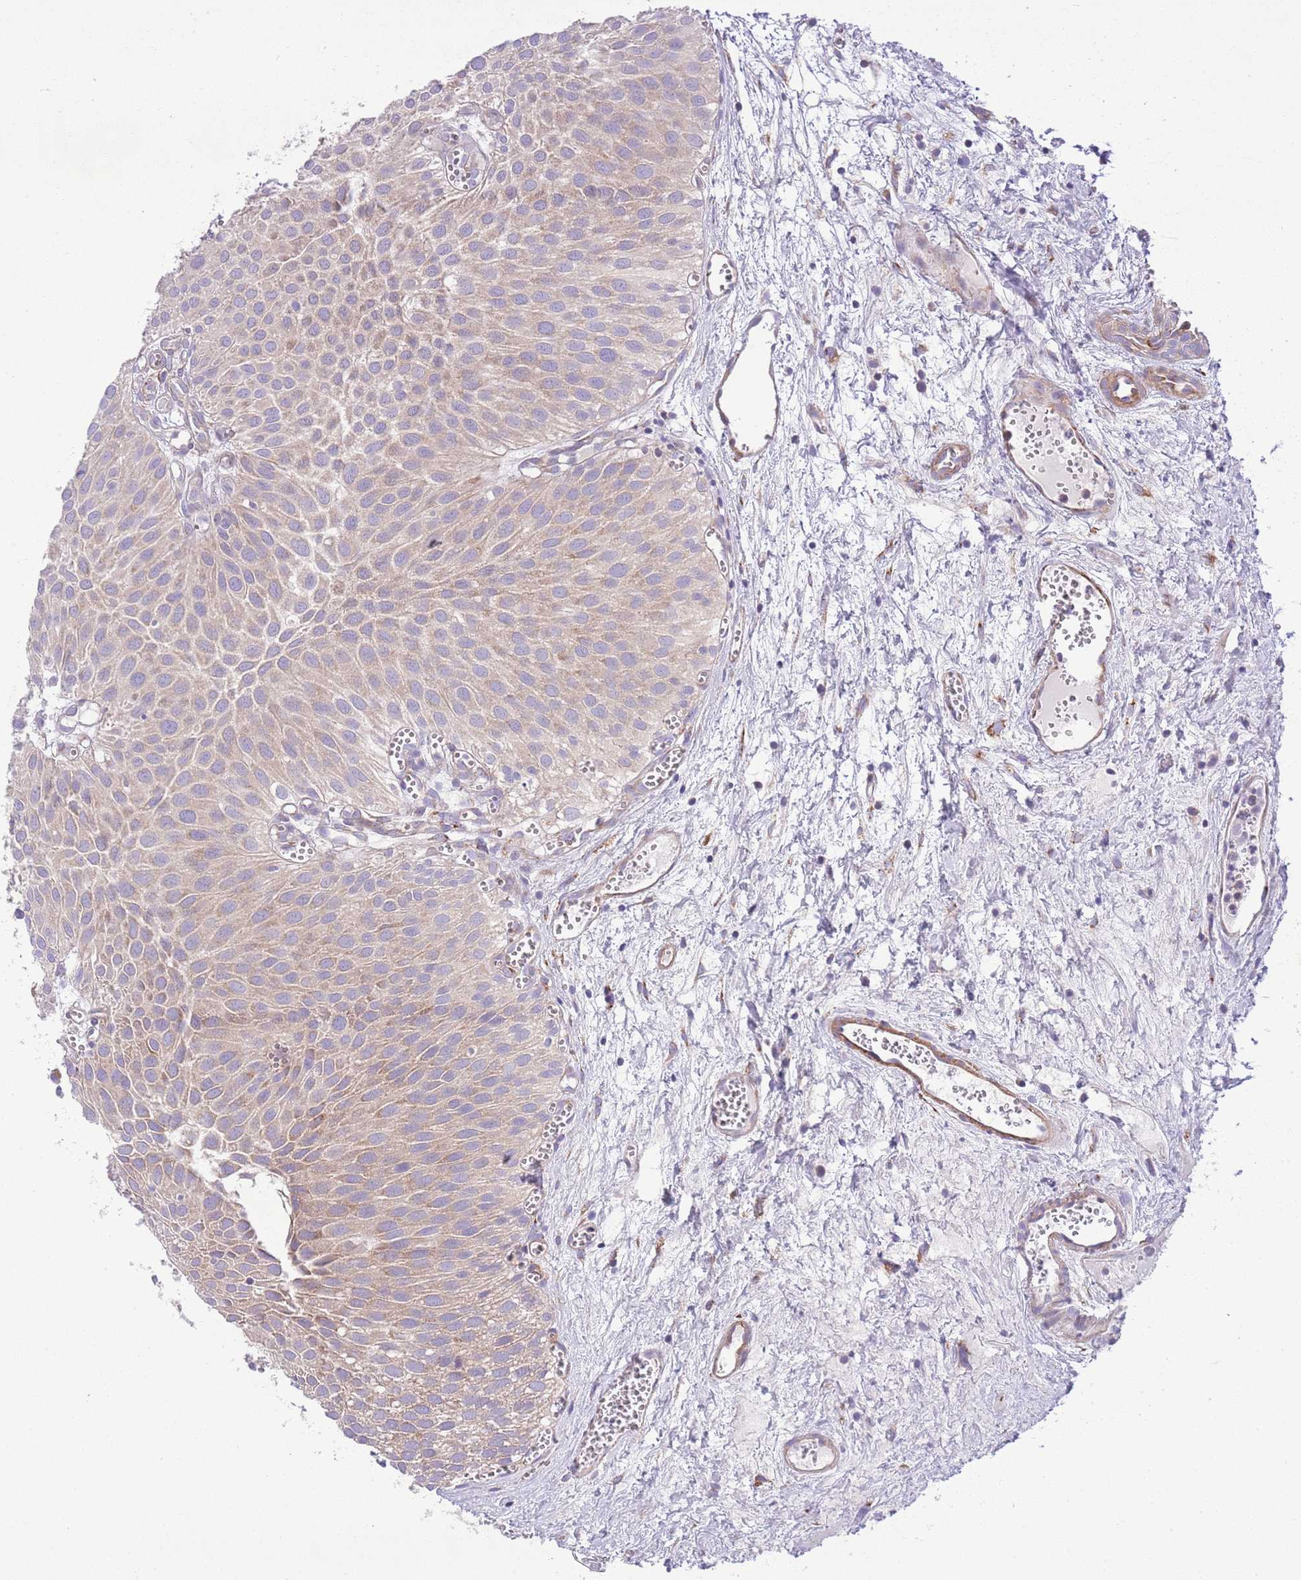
{"staining": {"intensity": "weak", "quantity": ">75%", "location": "cytoplasmic/membranous"}, "tissue": "urothelial cancer", "cell_type": "Tumor cells", "image_type": "cancer", "snomed": [{"axis": "morphology", "description": "Urothelial carcinoma, Low grade"}, {"axis": "topography", "description": "Urinary bladder"}], "caption": "Immunohistochemistry (IHC) histopathology image of human urothelial carcinoma (low-grade) stained for a protein (brown), which demonstrates low levels of weak cytoplasmic/membranous positivity in about >75% of tumor cells.", "gene": "TOMM5", "patient": {"sex": "male", "age": 88}}